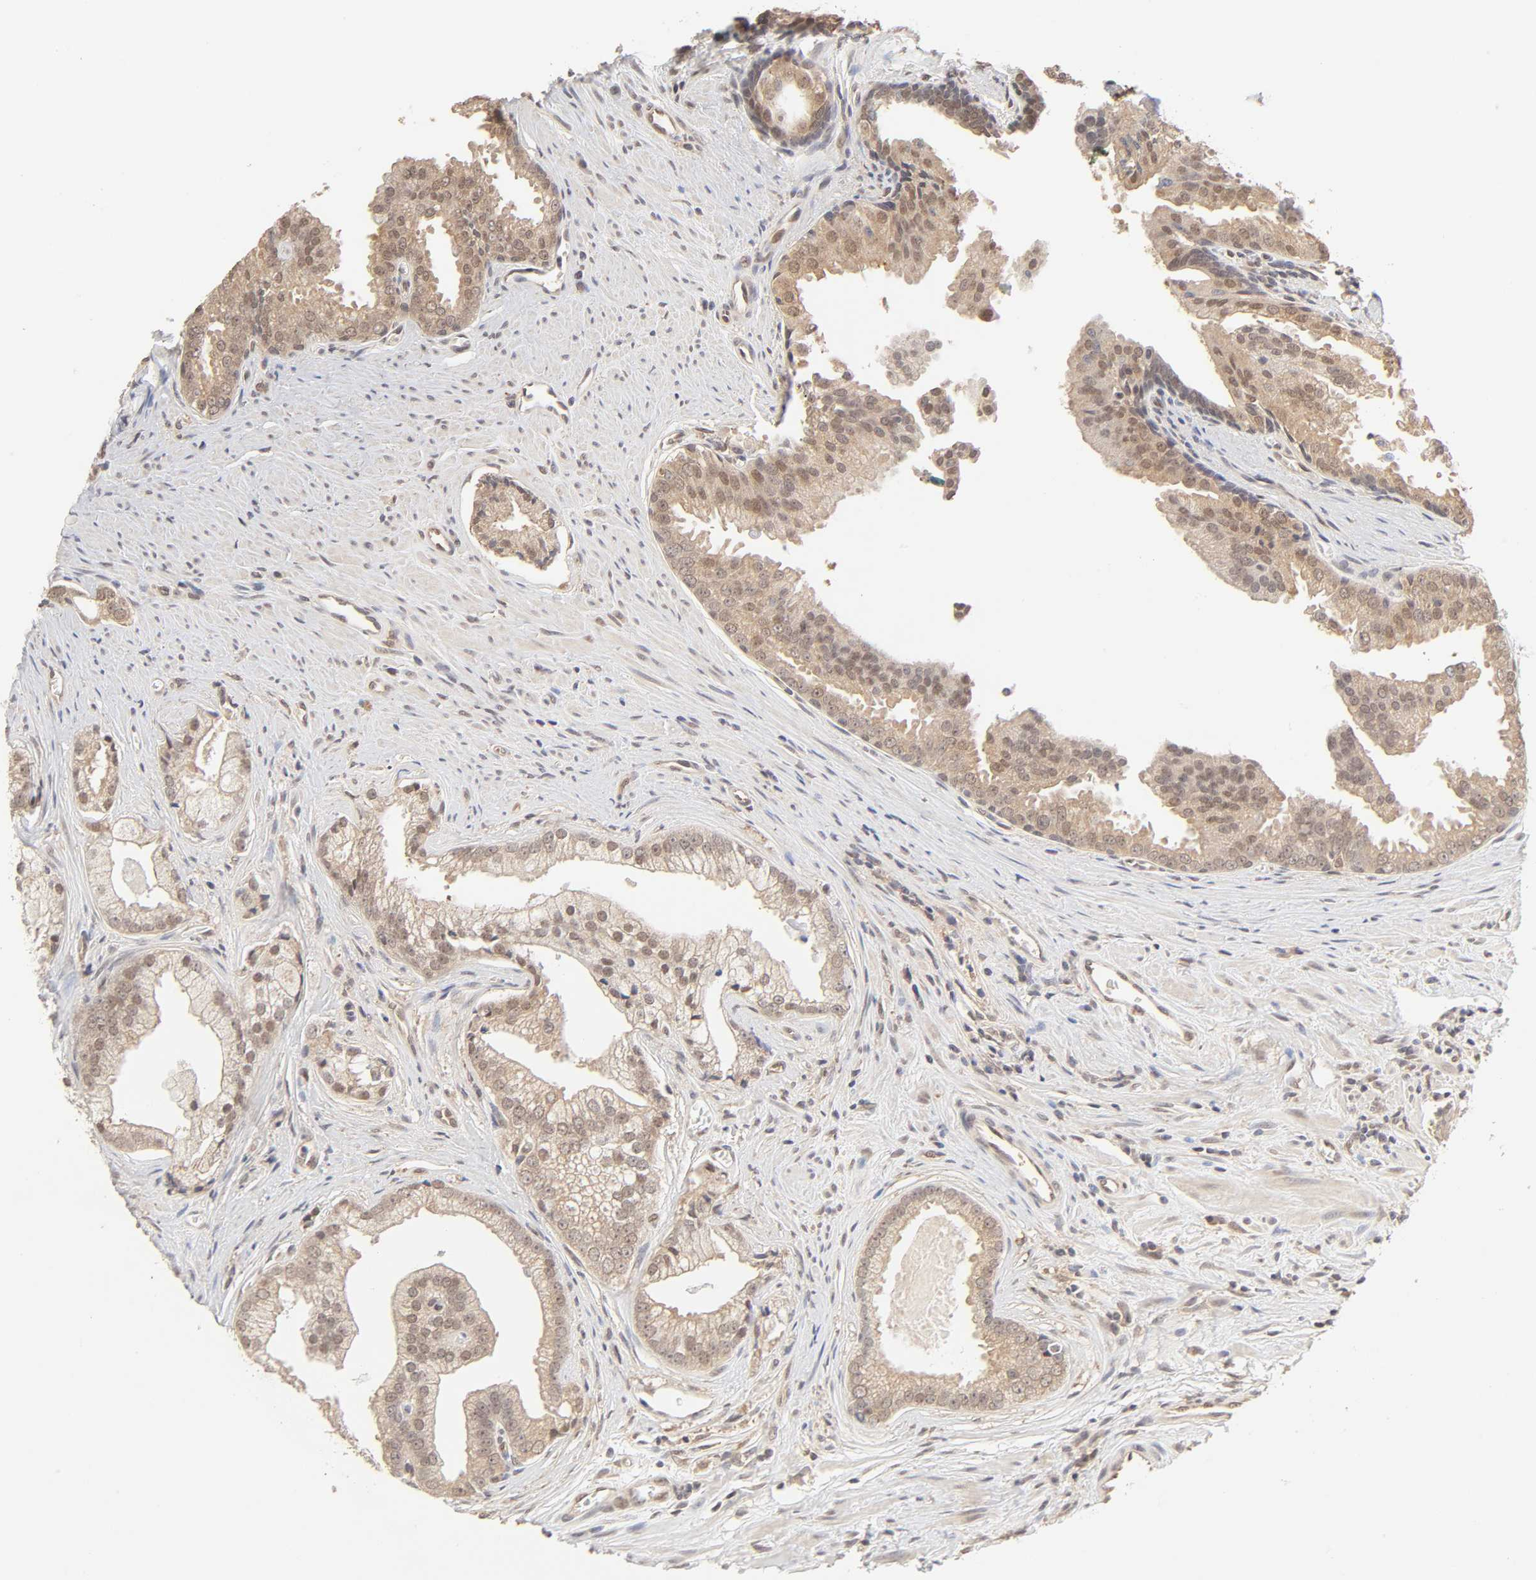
{"staining": {"intensity": "moderate", "quantity": ">75%", "location": "cytoplasmic/membranous"}, "tissue": "prostate cancer", "cell_type": "Tumor cells", "image_type": "cancer", "snomed": [{"axis": "morphology", "description": "Adenocarcinoma, High grade"}, {"axis": "topography", "description": "Prostate"}], "caption": "Immunohistochemistry (DAB (3,3'-diaminobenzidine)) staining of human high-grade adenocarcinoma (prostate) displays moderate cytoplasmic/membranous protein staining in about >75% of tumor cells.", "gene": "MAPK1", "patient": {"sex": "male", "age": 67}}